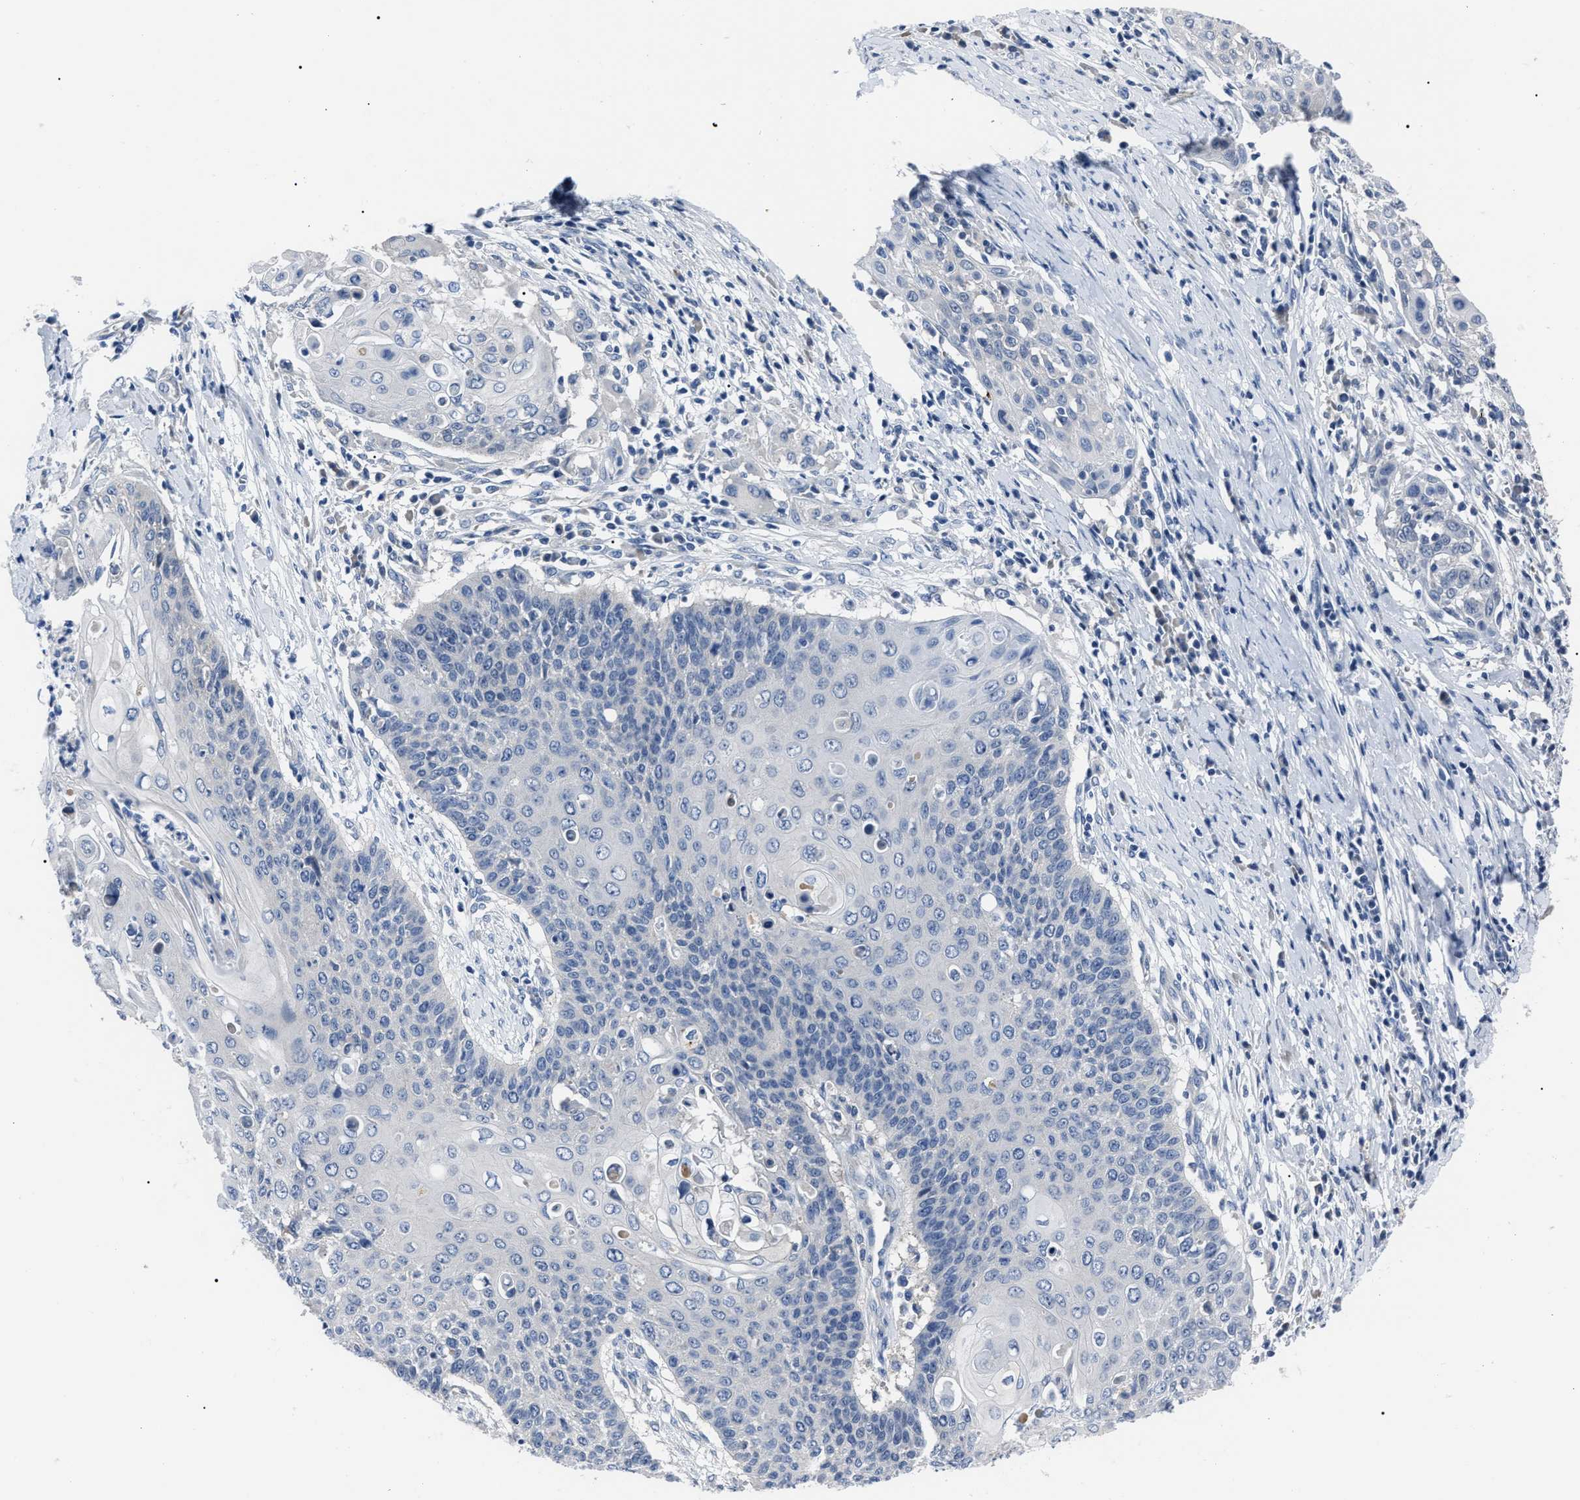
{"staining": {"intensity": "negative", "quantity": "none", "location": "none"}, "tissue": "cervical cancer", "cell_type": "Tumor cells", "image_type": "cancer", "snomed": [{"axis": "morphology", "description": "Squamous cell carcinoma, NOS"}, {"axis": "topography", "description": "Cervix"}], "caption": "This is a image of immunohistochemistry (IHC) staining of cervical cancer, which shows no positivity in tumor cells.", "gene": "LRWD1", "patient": {"sex": "female", "age": 39}}